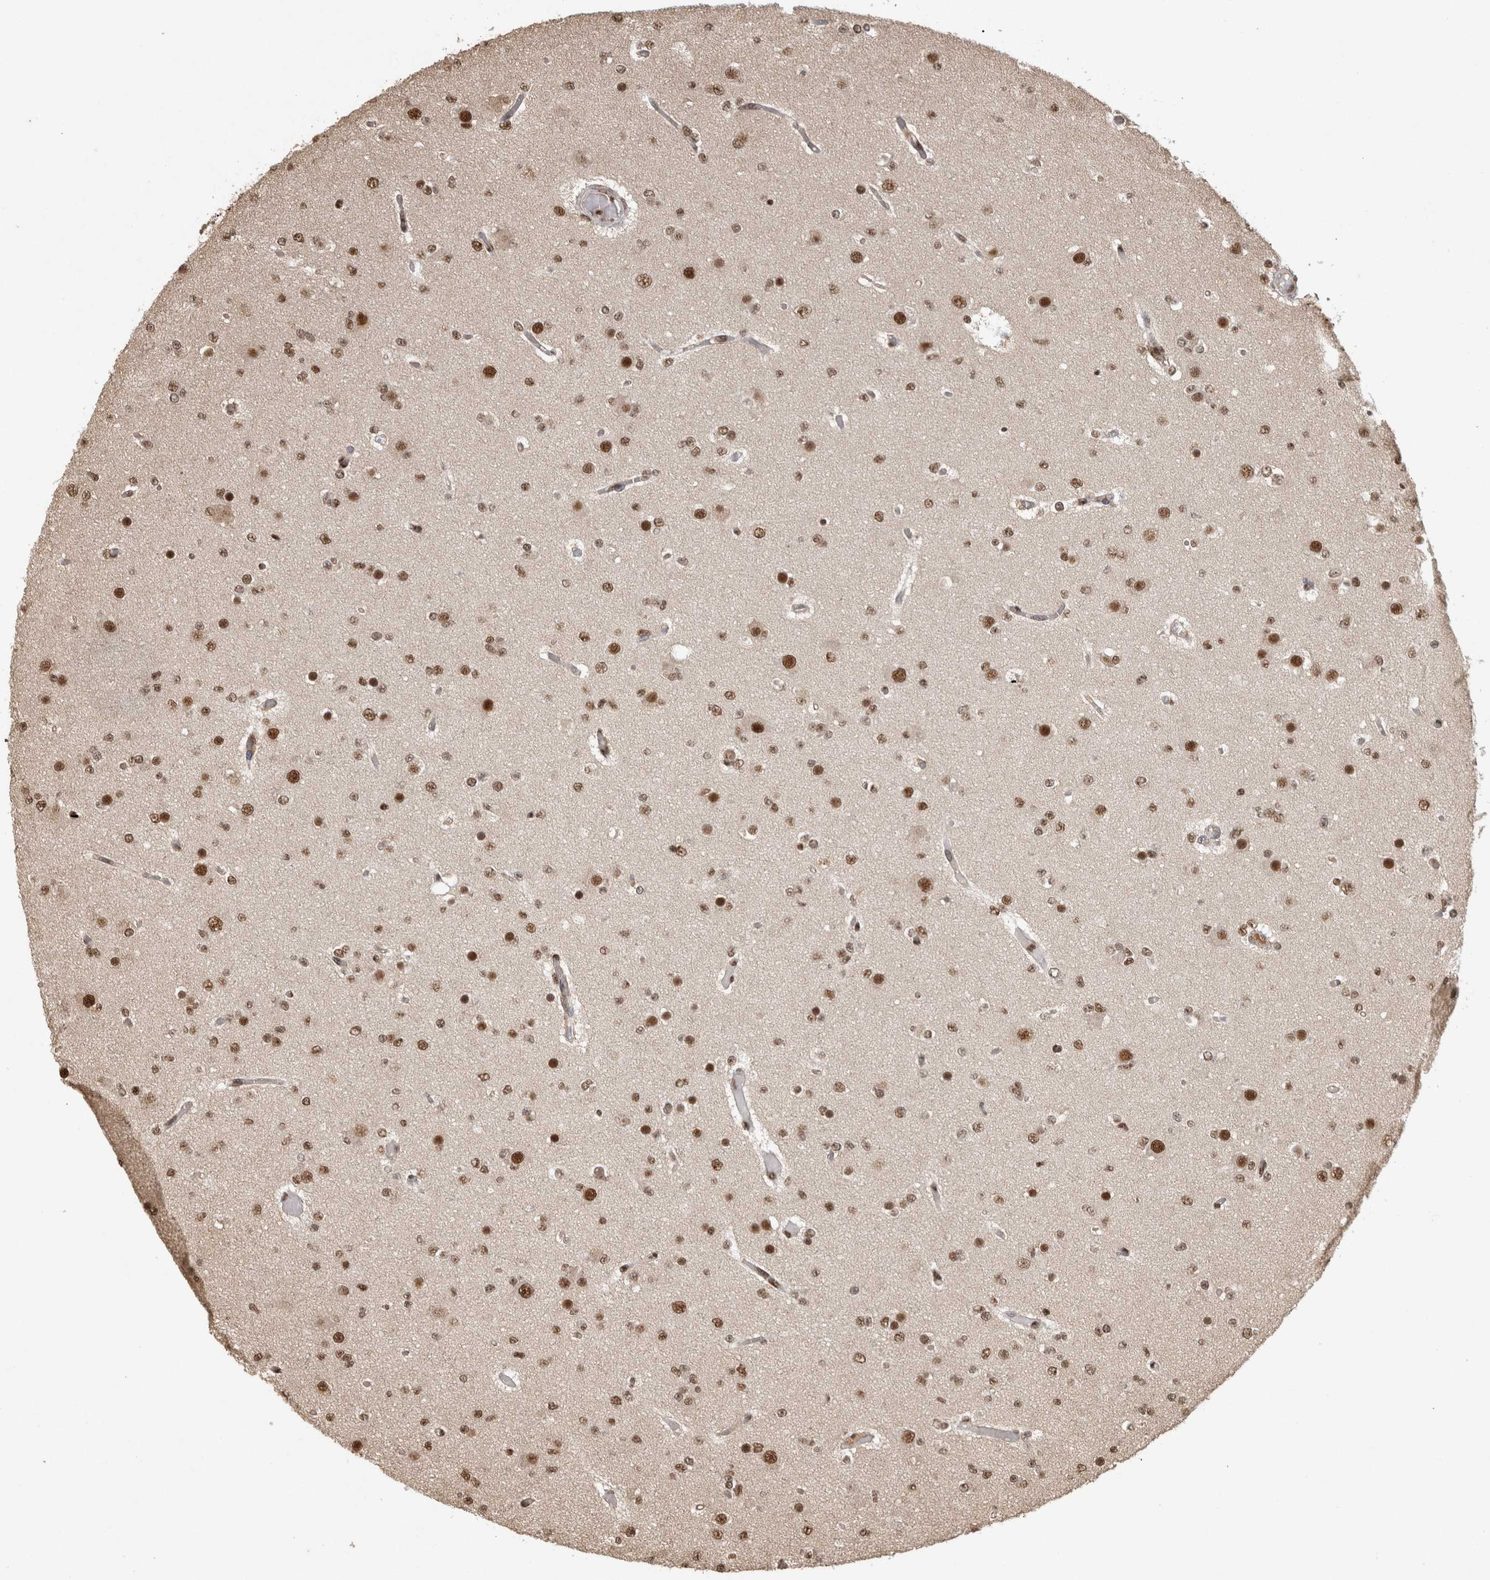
{"staining": {"intensity": "moderate", "quantity": ">75%", "location": "nuclear"}, "tissue": "glioma", "cell_type": "Tumor cells", "image_type": "cancer", "snomed": [{"axis": "morphology", "description": "Glioma, malignant, Low grade"}, {"axis": "topography", "description": "Brain"}], "caption": "Glioma stained with IHC demonstrates moderate nuclear positivity in about >75% of tumor cells. The staining was performed using DAB (3,3'-diaminobenzidine) to visualize the protein expression in brown, while the nuclei were stained in blue with hematoxylin (Magnification: 20x).", "gene": "RAD50", "patient": {"sex": "female", "age": 22}}